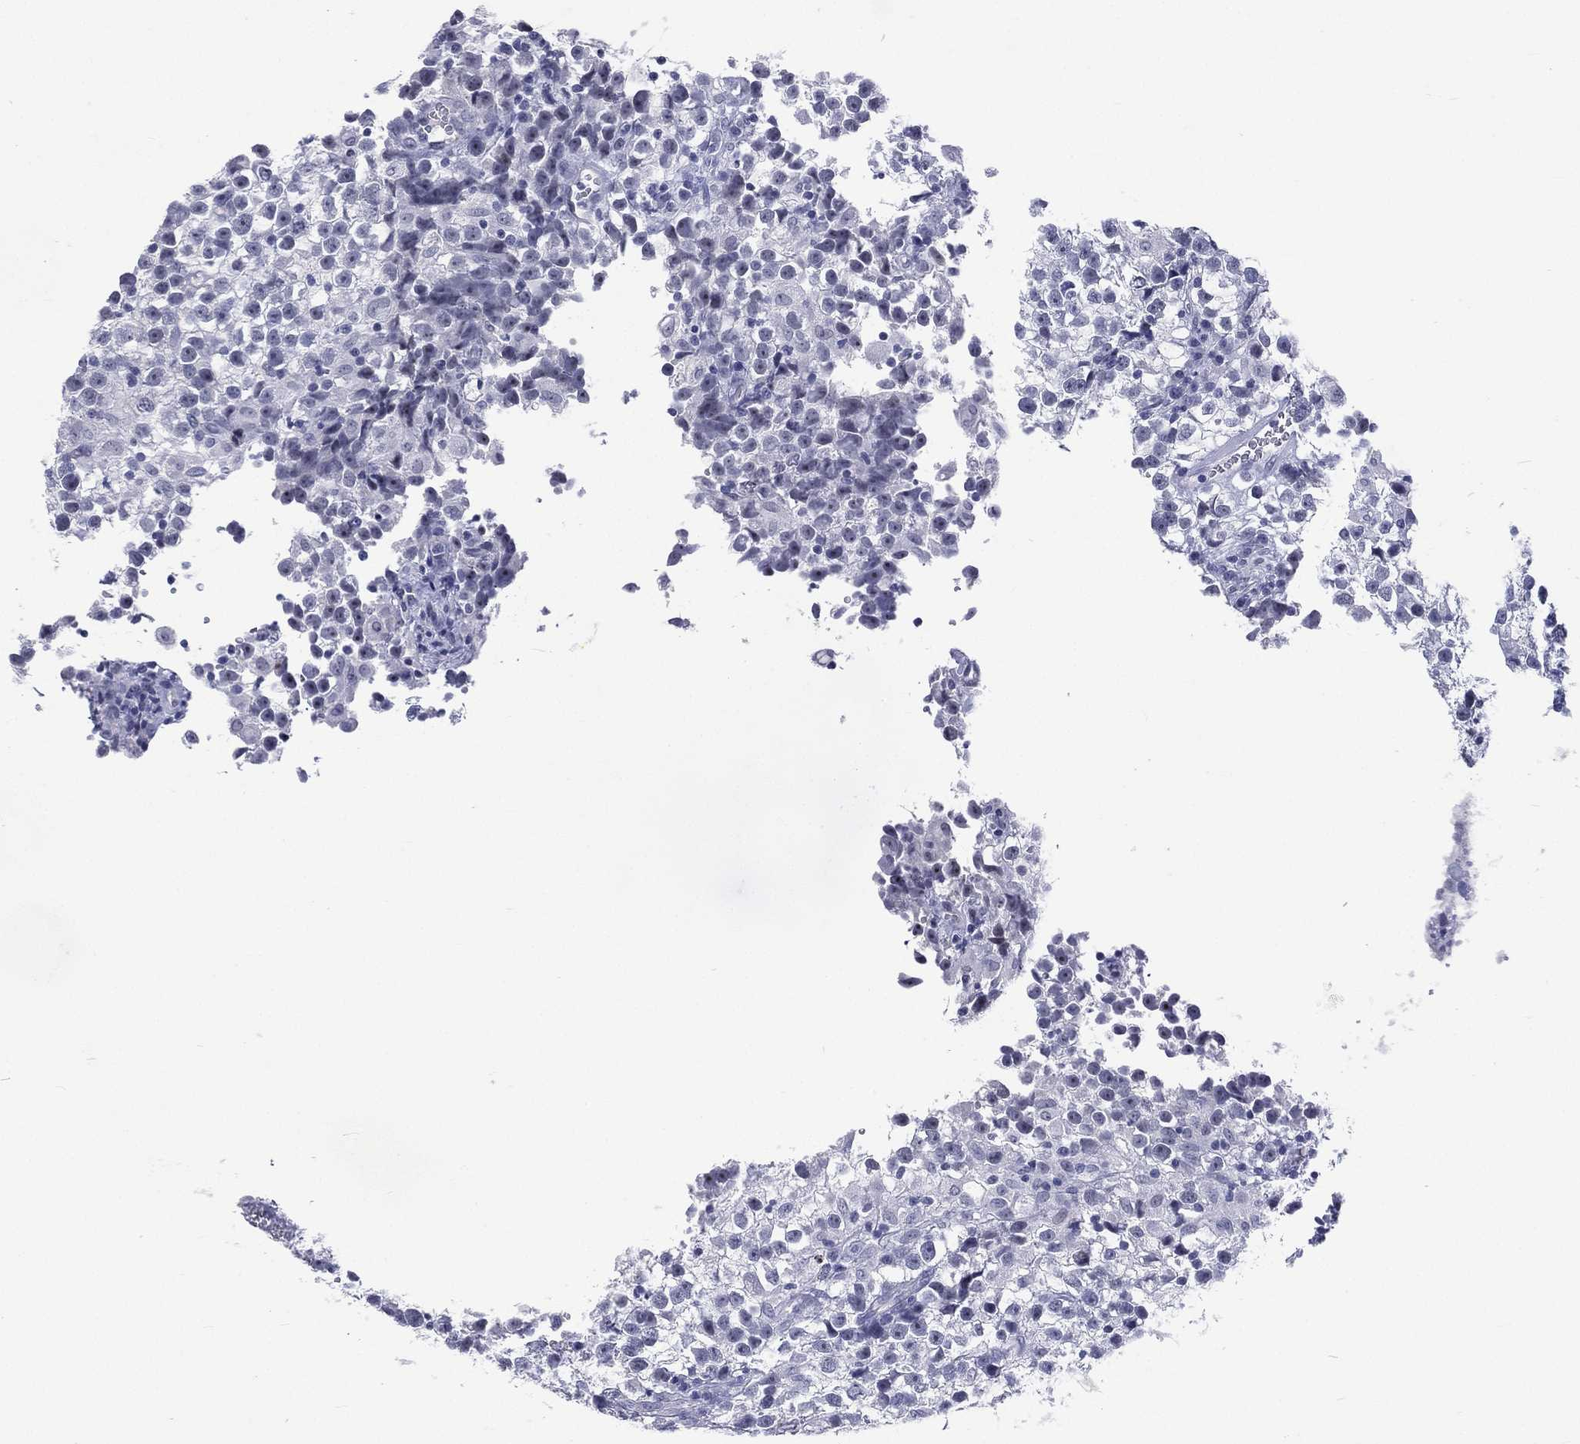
{"staining": {"intensity": "negative", "quantity": "none", "location": "none"}, "tissue": "testis cancer", "cell_type": "Tumor cells", "image_type": "cancer", "snomed": [{"axis": "morphology", "description": "Seminoma, NOS"}, {"axis": "topography", "description": "Testis"}], "caption": "The image reveals no staining of tumor cells in seminoma (testis).", "gene": "SSX1", "patient": {"sex": "male", "age": 31}}